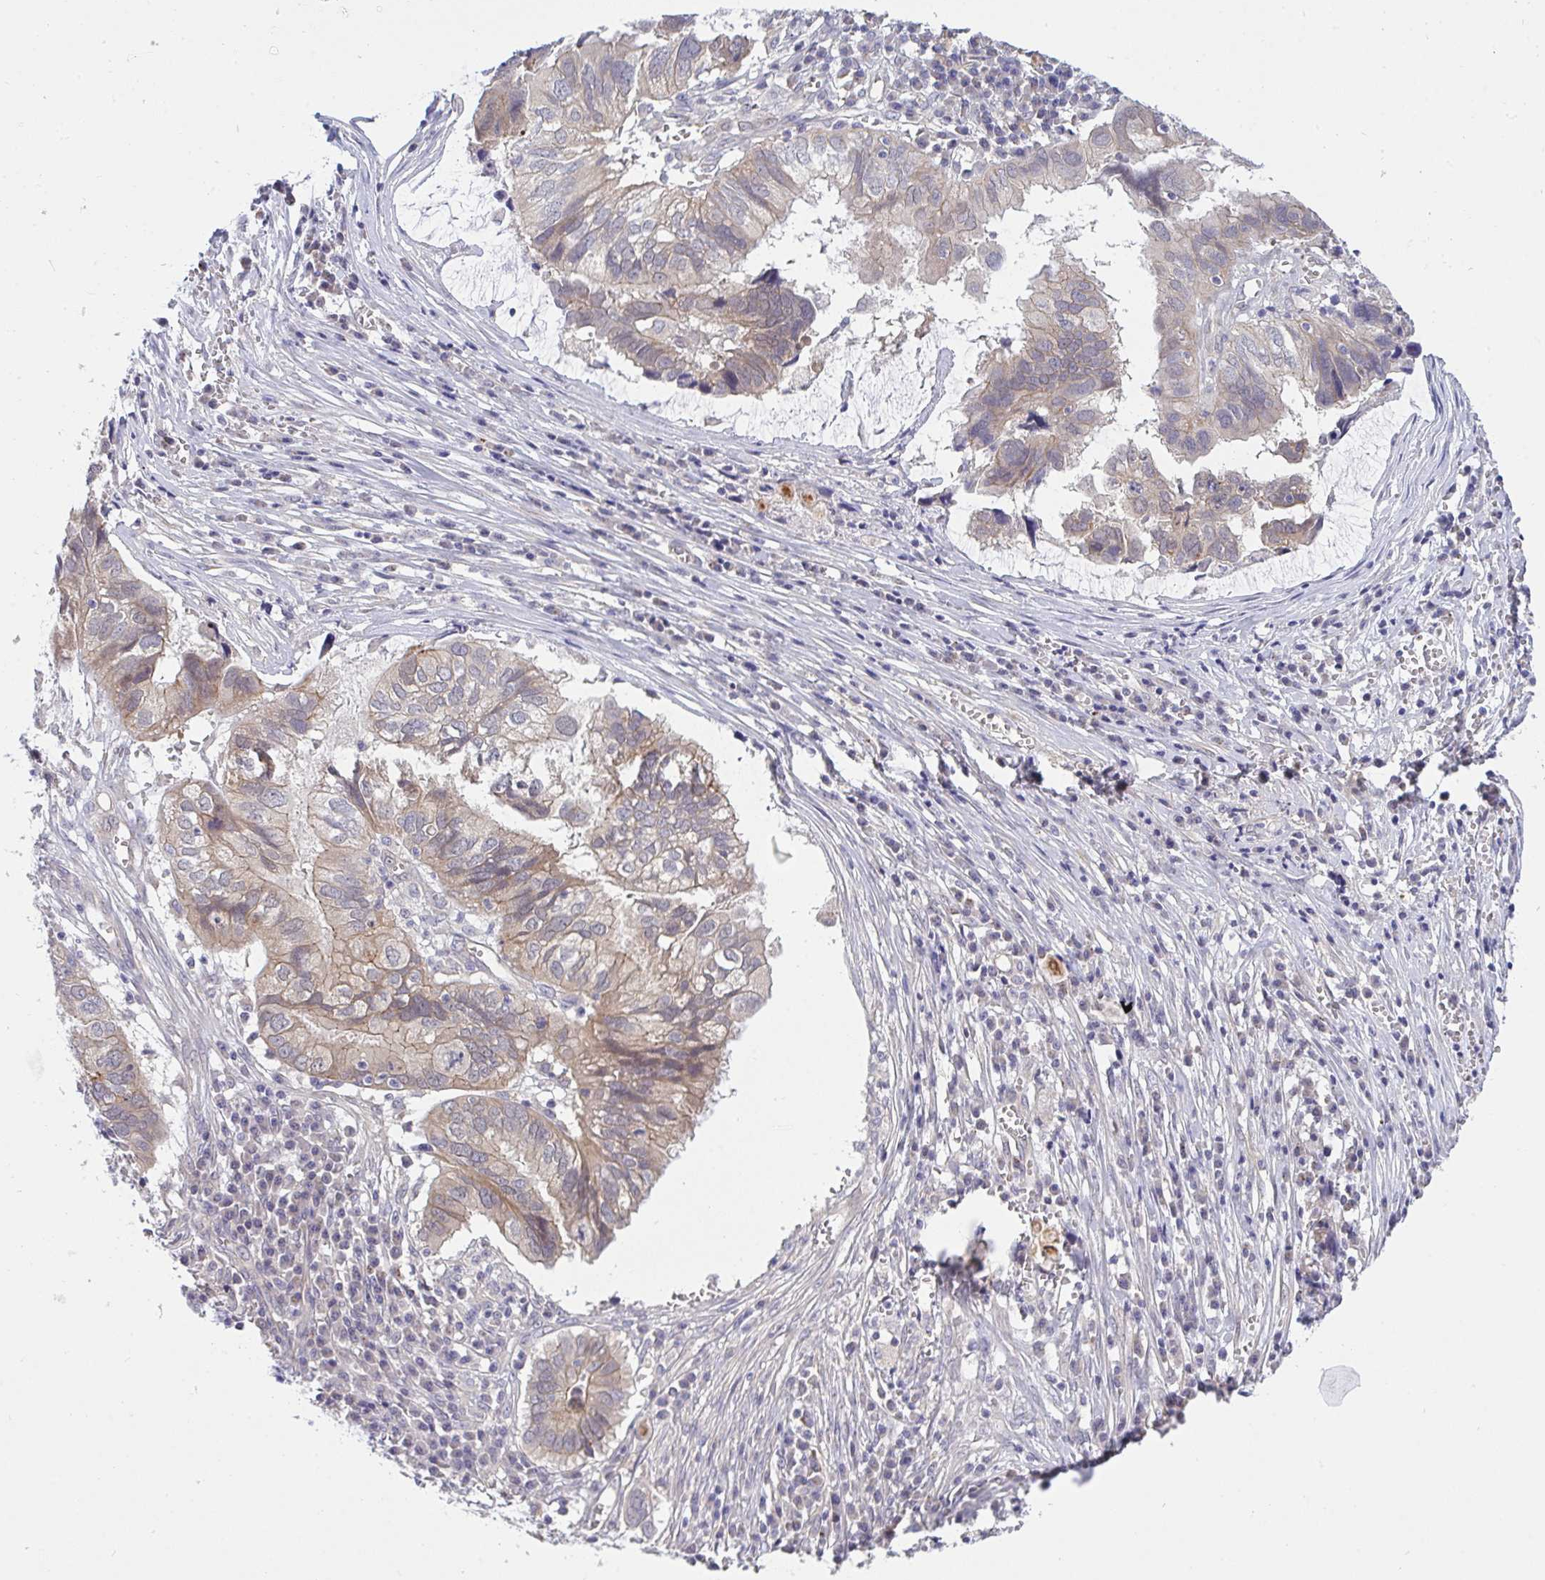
{"staining": {"intensity": "weak", "quantity": "25%-75%", "location": "cytoplasmic/membranous"}, "tissue": "ovarian cancer", "cell_type": "Tumor cells", "image_type": "cancer", "snomed": [{"axis": "morphology", "description": "Cystadenocarcinoma, serous, NOS"}, {"axis": "topography", "description": "Ovary"}], "caption": "A histopathology image showing weak cytoplasmic/membranous positivity in approximately 25%-75% of tumor cells in serous cystadenocarcinoma (ovarian), as visualized by brown immunohistochemical staining.", "gene": "HOXD12", "patient": {"sex": "female", "age": 79}}